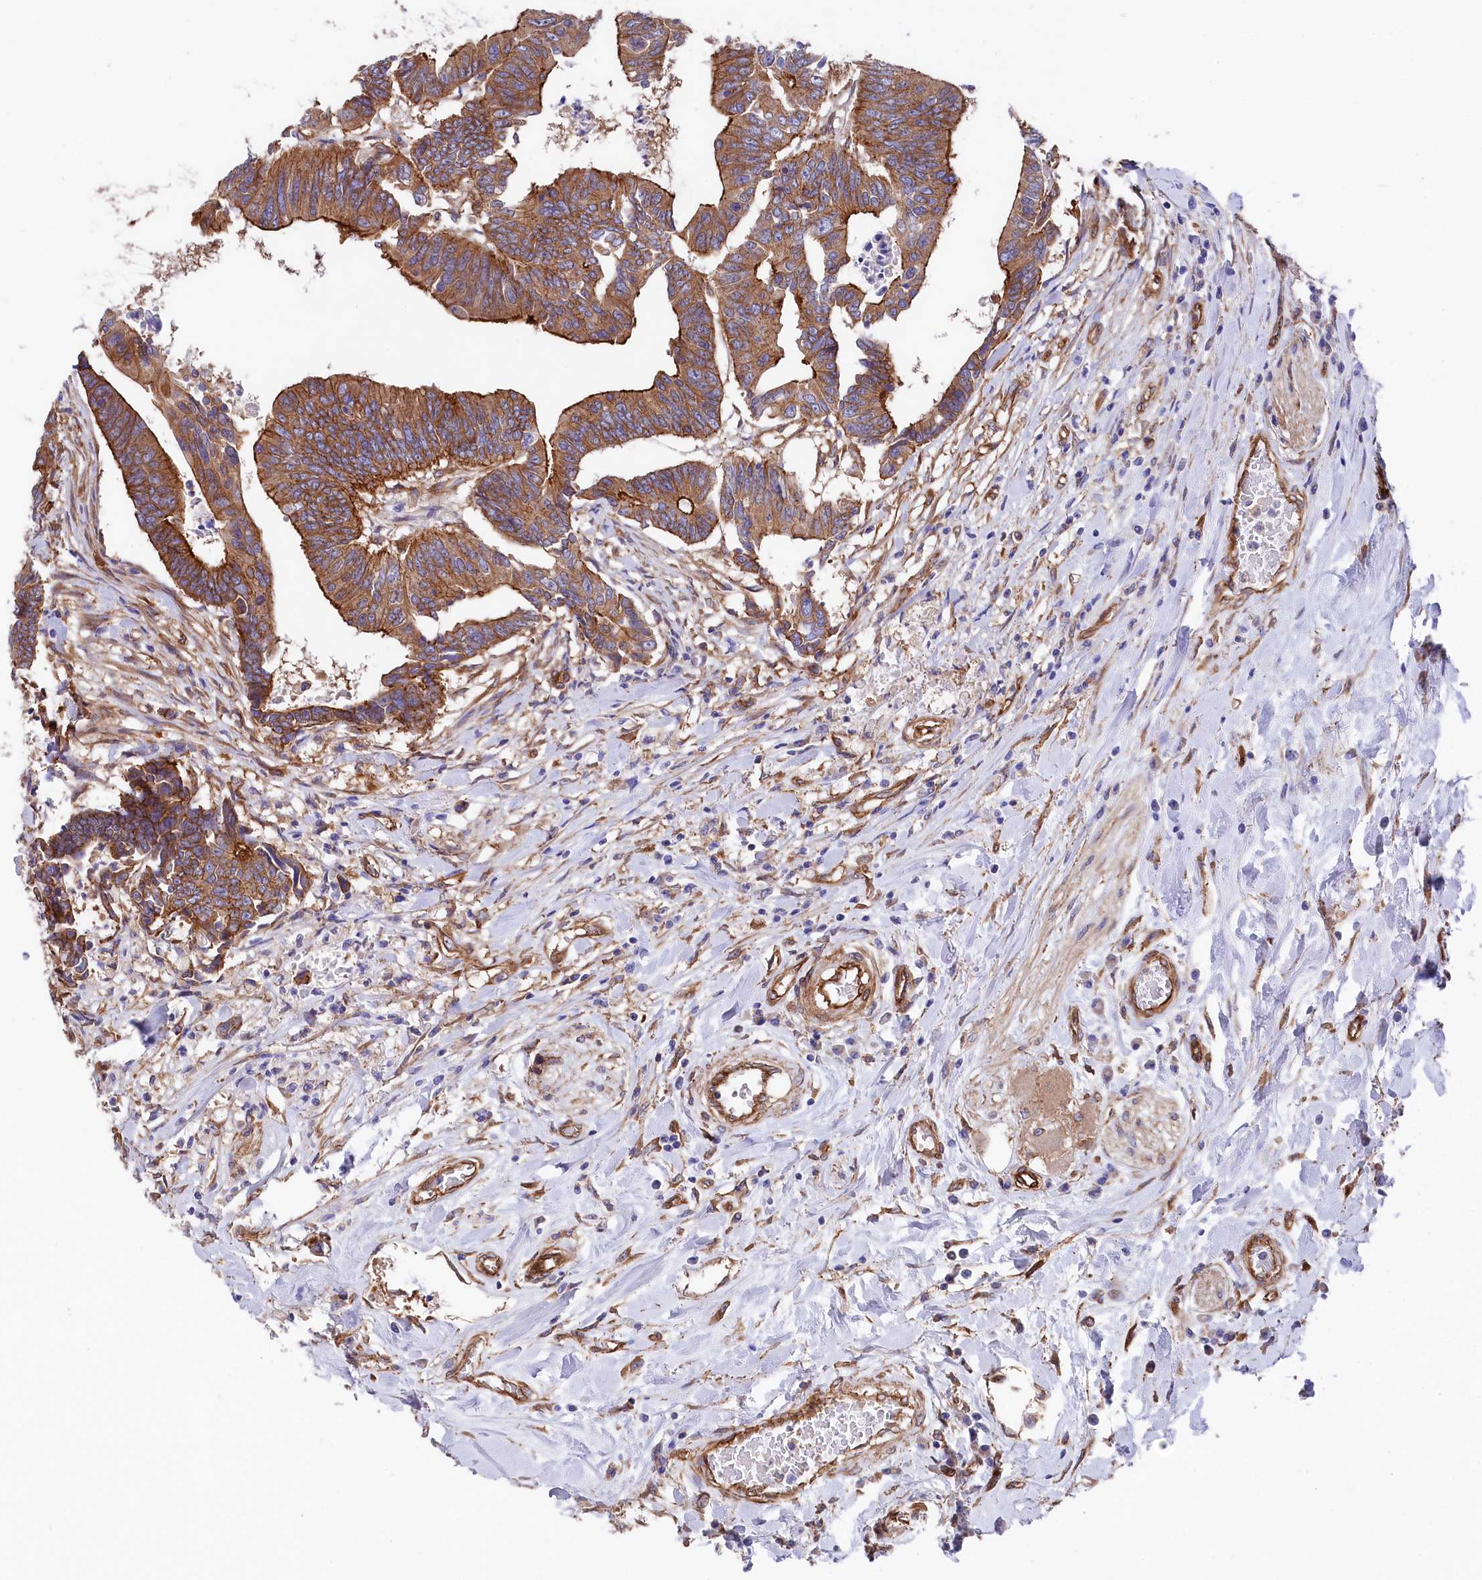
{"staining": {"intensity": "strong", "quantity": ">75%", "location": "cytoplasmic/membranous"}, "tissue": "colorectal cancer", "cell_type": "Tumor cells", "image_type": "cancer", "snomed": [{"axis": "morphology", "description": "Adenocarcinoma, NOS"}, {"axis": "topography", "description": "Rectum"}], "caption": "DAB (3,3'-diaminobenzidine) immunohistochemical staining of adenocarcinoma (colorectal) demonstrates strong cytoplasmic/membranous protein staining in about >75% of tumor cells.", "gene": "TNKS1BP1", "patient": {"sex": "female", "age": 65}}